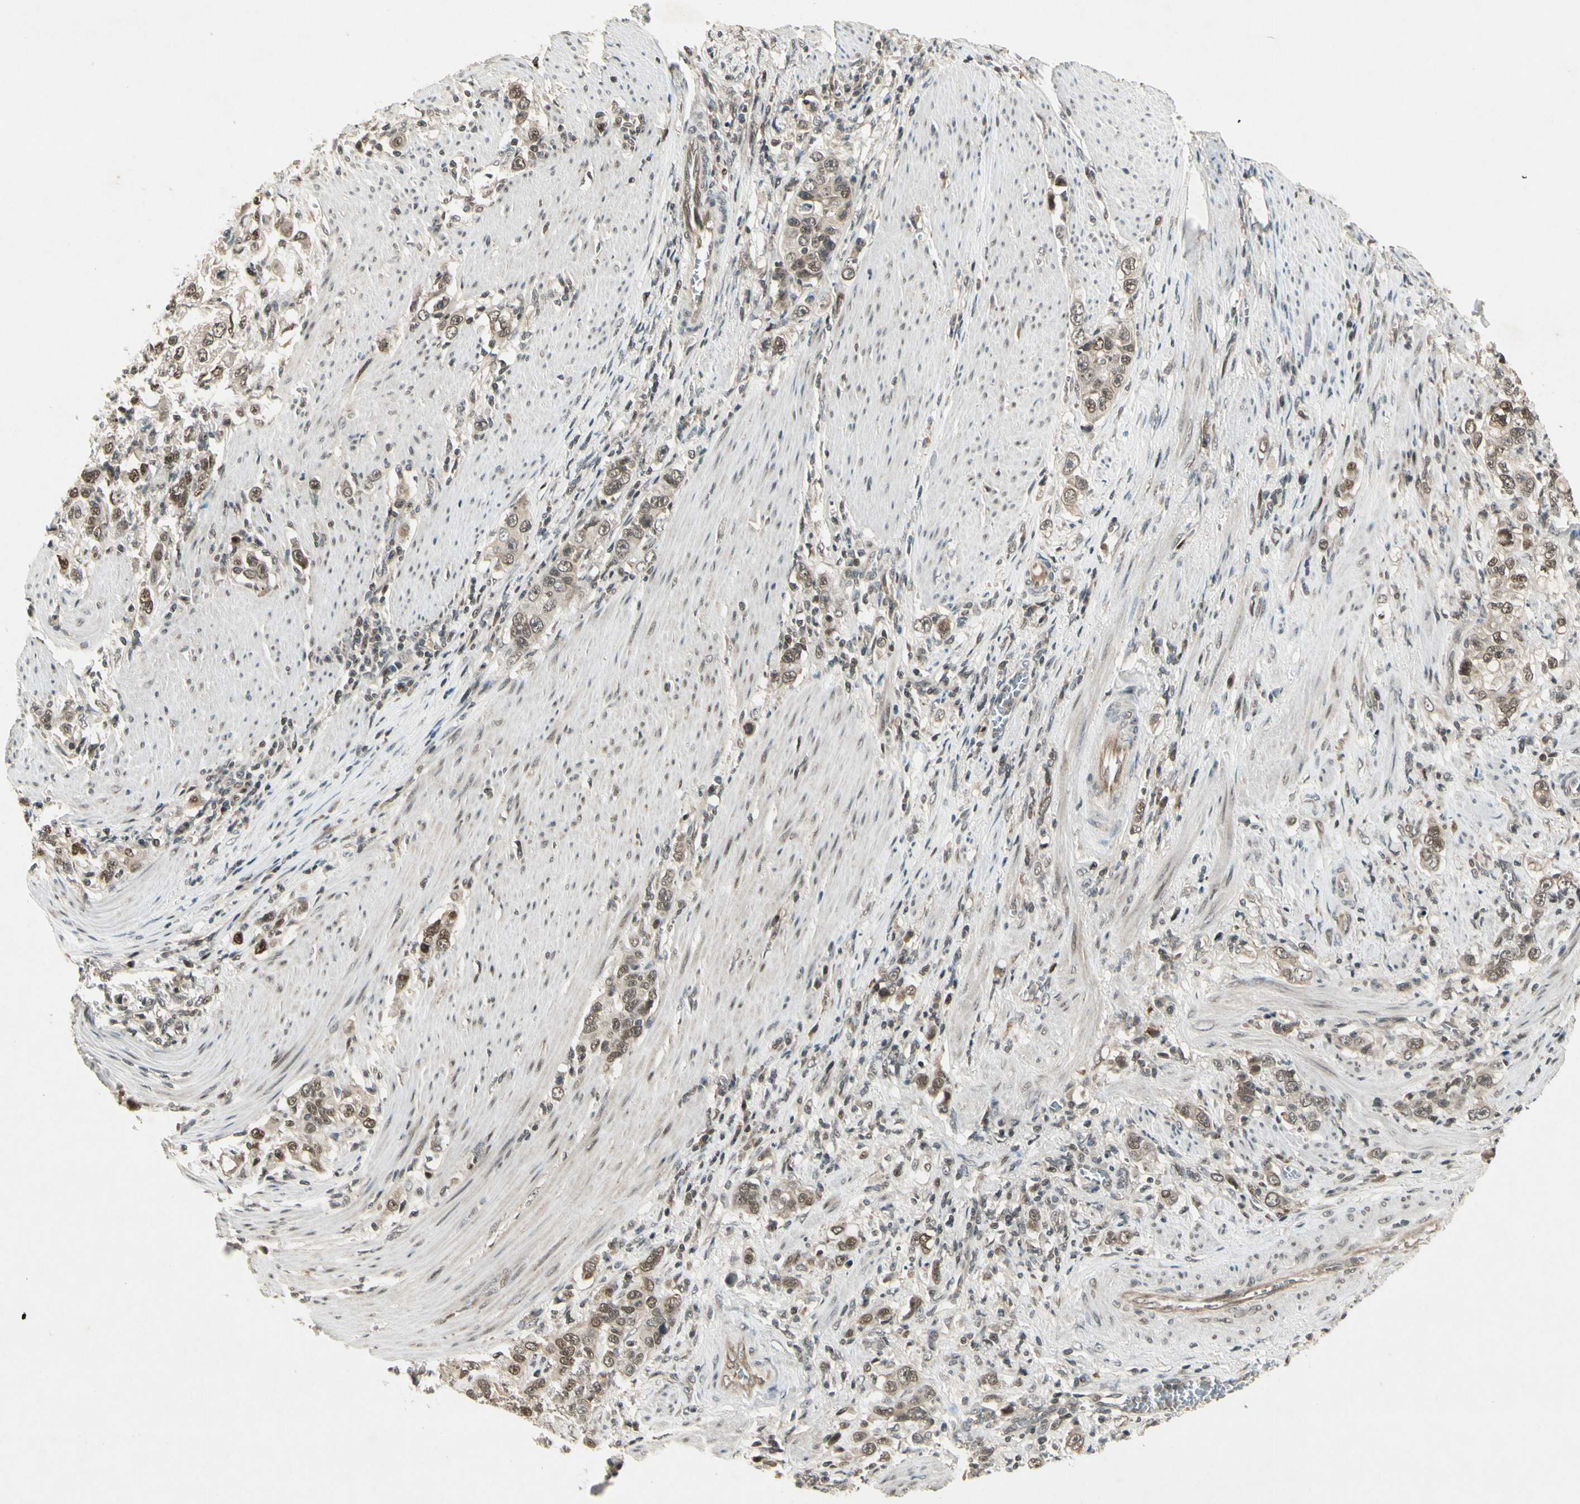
{"staining": {"intensity": "moderate", "quantity": "25%-75%", "location": "nuclear"}, "tissue": "stomach cancer", "cell_type": "Tumor cells", "image_type": "cancer", "snomed": [{"axis": "morphology", "description": "Adenocarcinoma, NOS"}, {"axis": "topography", "description": "Stomach, lower"}], "caption": "A brown stain labels moderate nuclear positivity of a protein in stomach adenocarcinoma tumor cells.", "gene": "CDK11A", "patient": {"sex": "female", "age": 72}}